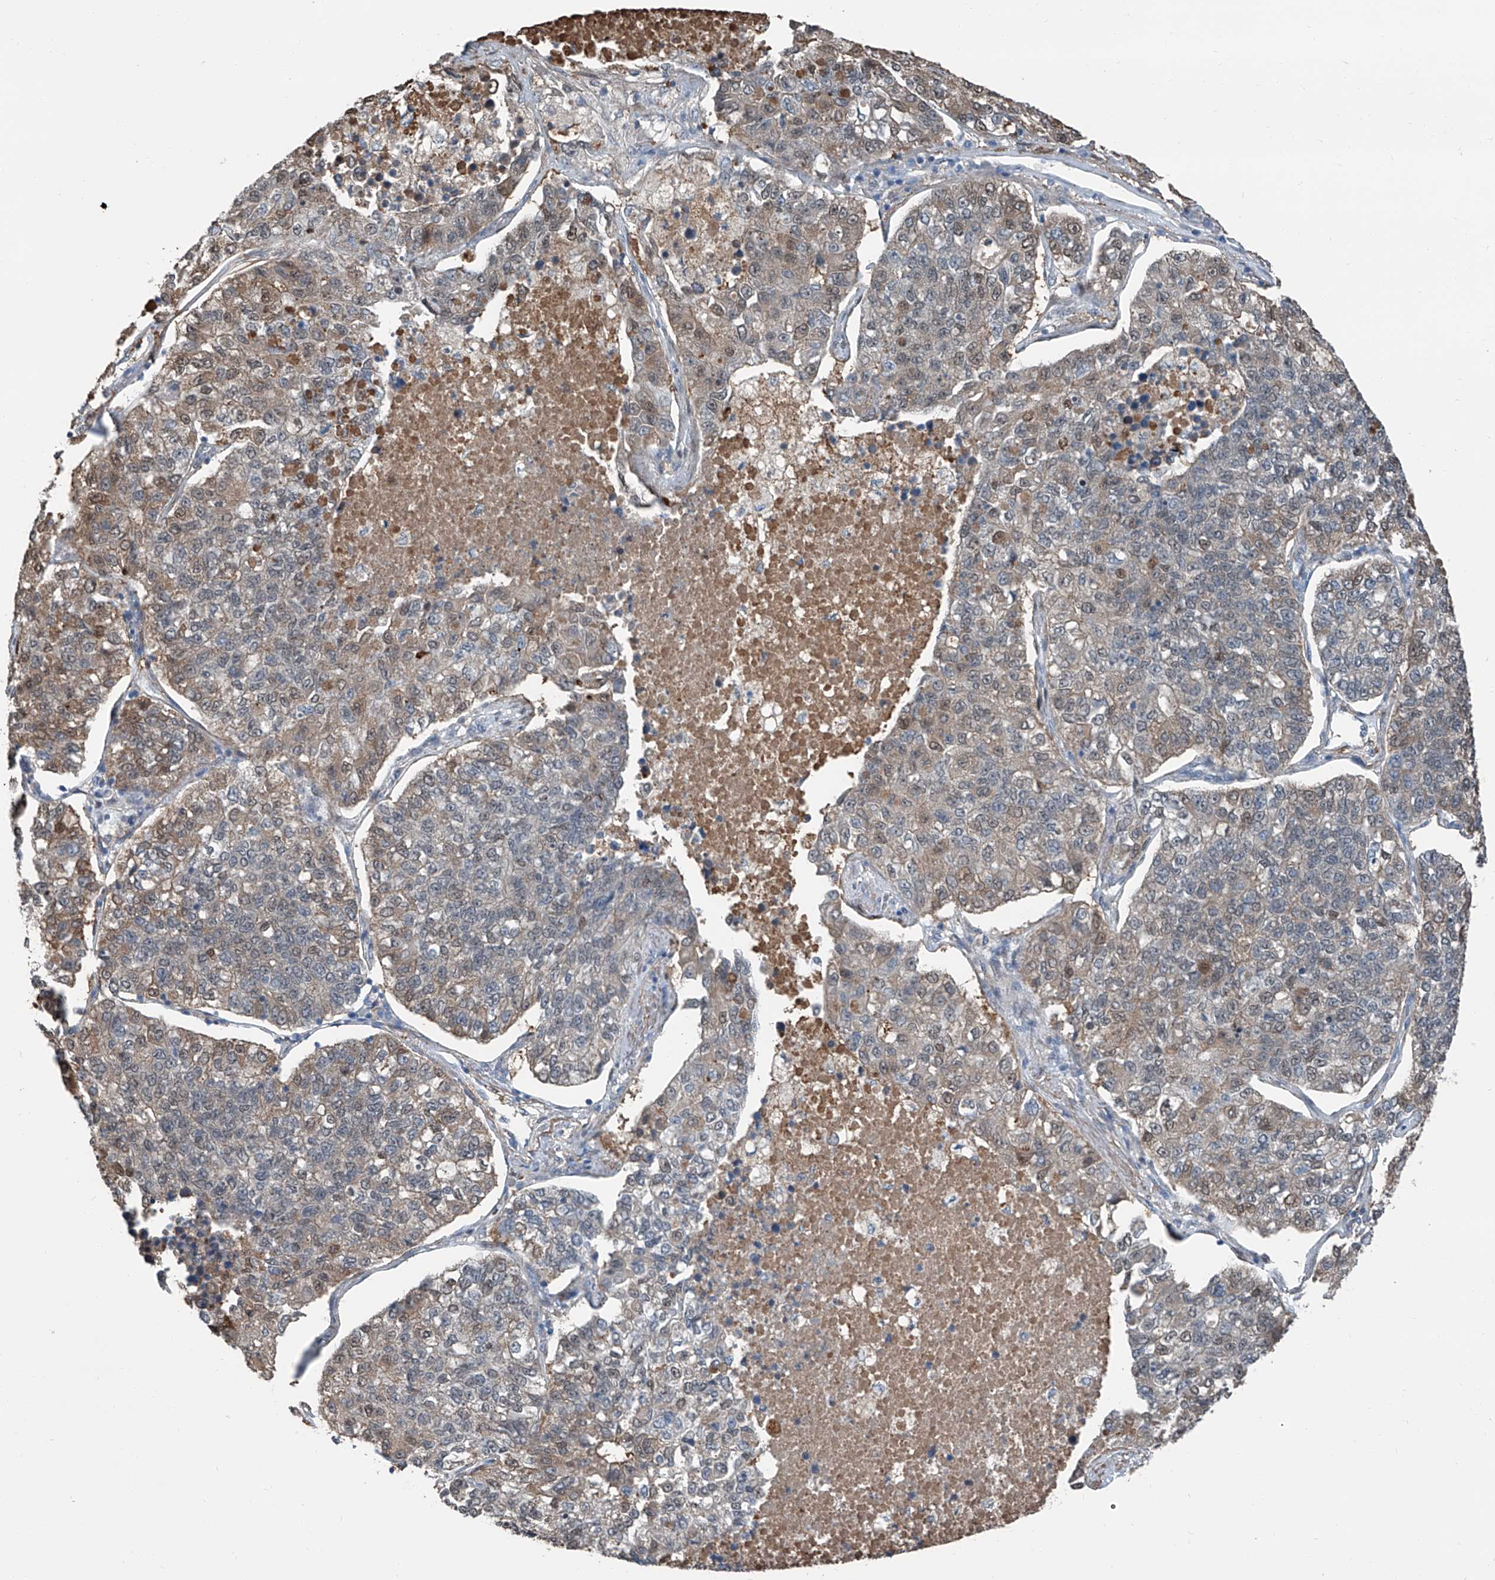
{"staining": {"intensity": "moderate", "quantity": "<25%", "location": "cytoplasmic/membranous,nuclear"}, "tissue": "lung cancer", "cell_type": "Tumor cells", "image_type": "cancer", "snomed": [{"axis": "morphology", "description": "Adenocarcinoma, NOS"}, {"axis": "topography", "description": "Lung"}], "caption": "The micrograph displays a brown stain indicating the presence of a protein in the cytoplasmic/membranous and nuclear of tumor cells in adenocarcinoma (lung). The staining was performed using DAB, with brown indicating positive protein expression. Nuclei are stained blue with hematoxylin.", "gene": "HSPA6", "patient": {"sex": "male", "age": 49}}